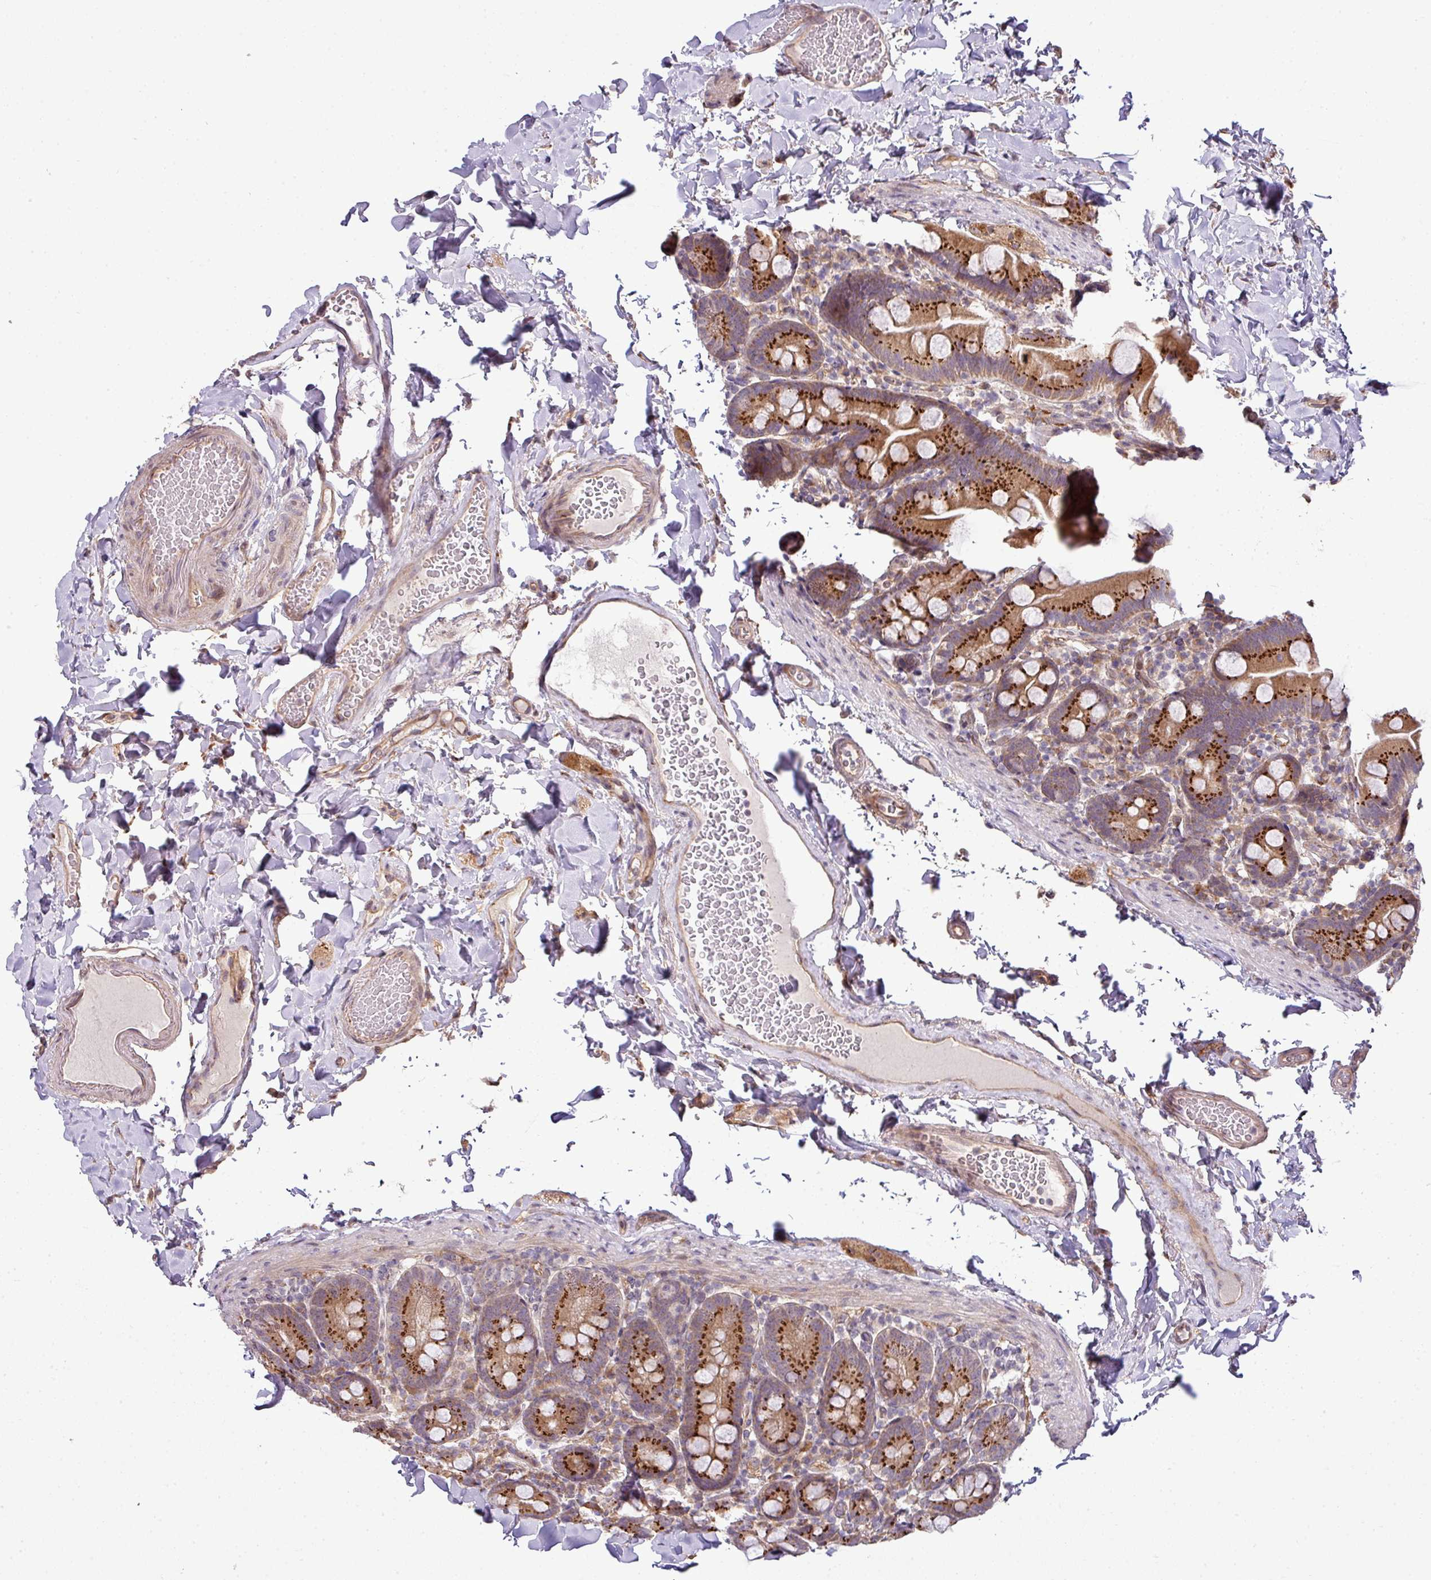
{"staining": {"intensity": "strong", "quantity": ">75%", "location": "cytoplasmic/membranous"}, "tissue": "small intestine", "cell_type": "Glandular cells", "image_type": "normal", "snomed": [{"axis": "morphology", "description": "Normal tissue, NOS"}, {"axis": "topography", "description": "Small intestine"}], "caption": "Strong cytoplasmic/membranous positivity for a protein is appreciated in approximately >75% of glandular cells of unremarkable small intestine using immunohistochemistry (IHC).", "gene": "TIMMDC1", "patient": {"sex": "female", "age": 68}}